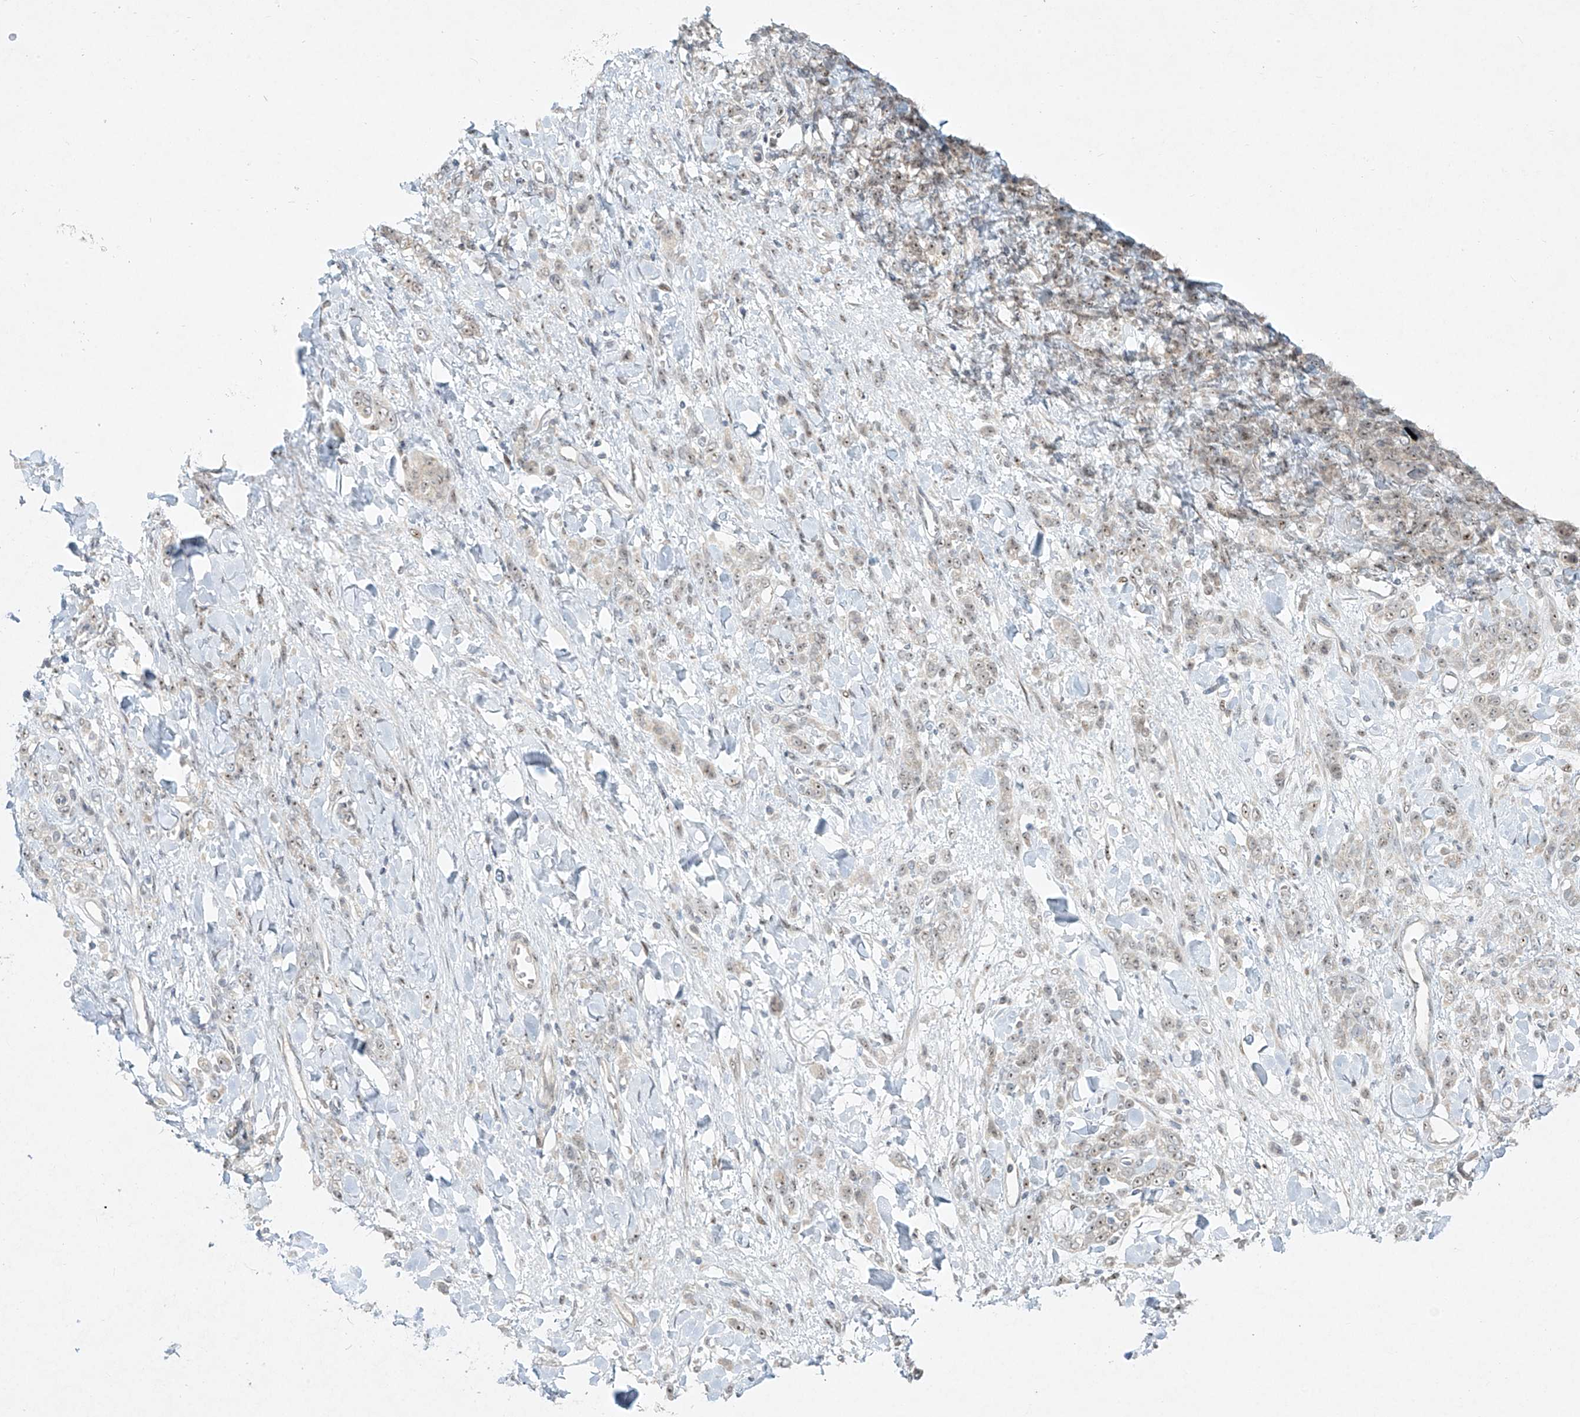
{"staining": {"intensity": "weak", "quantity": "<25%", "location": "nuclear"}, "tissue": "stomach cancer", "cell_type": "Tumor cells", "image_type": "cancer", "snomed": [{"axis": "morphology", "description": "Normal tissue, NOS"}, {"axis": "morphology", "description": "Adenocarcinoma, NOS"}, {"axis": "topography", "description": "Stomach"}], "caption": "Tumor cells show no significant staining in stomach cancer. (Stains: DAB (3,3'-diaminobenzidine) IHC with hematoxylin counter stain, Microscopy: brightfield microscopy at high magnification).", "gene": "TASP1", "patient": {"sex": "male", "age": 82}}